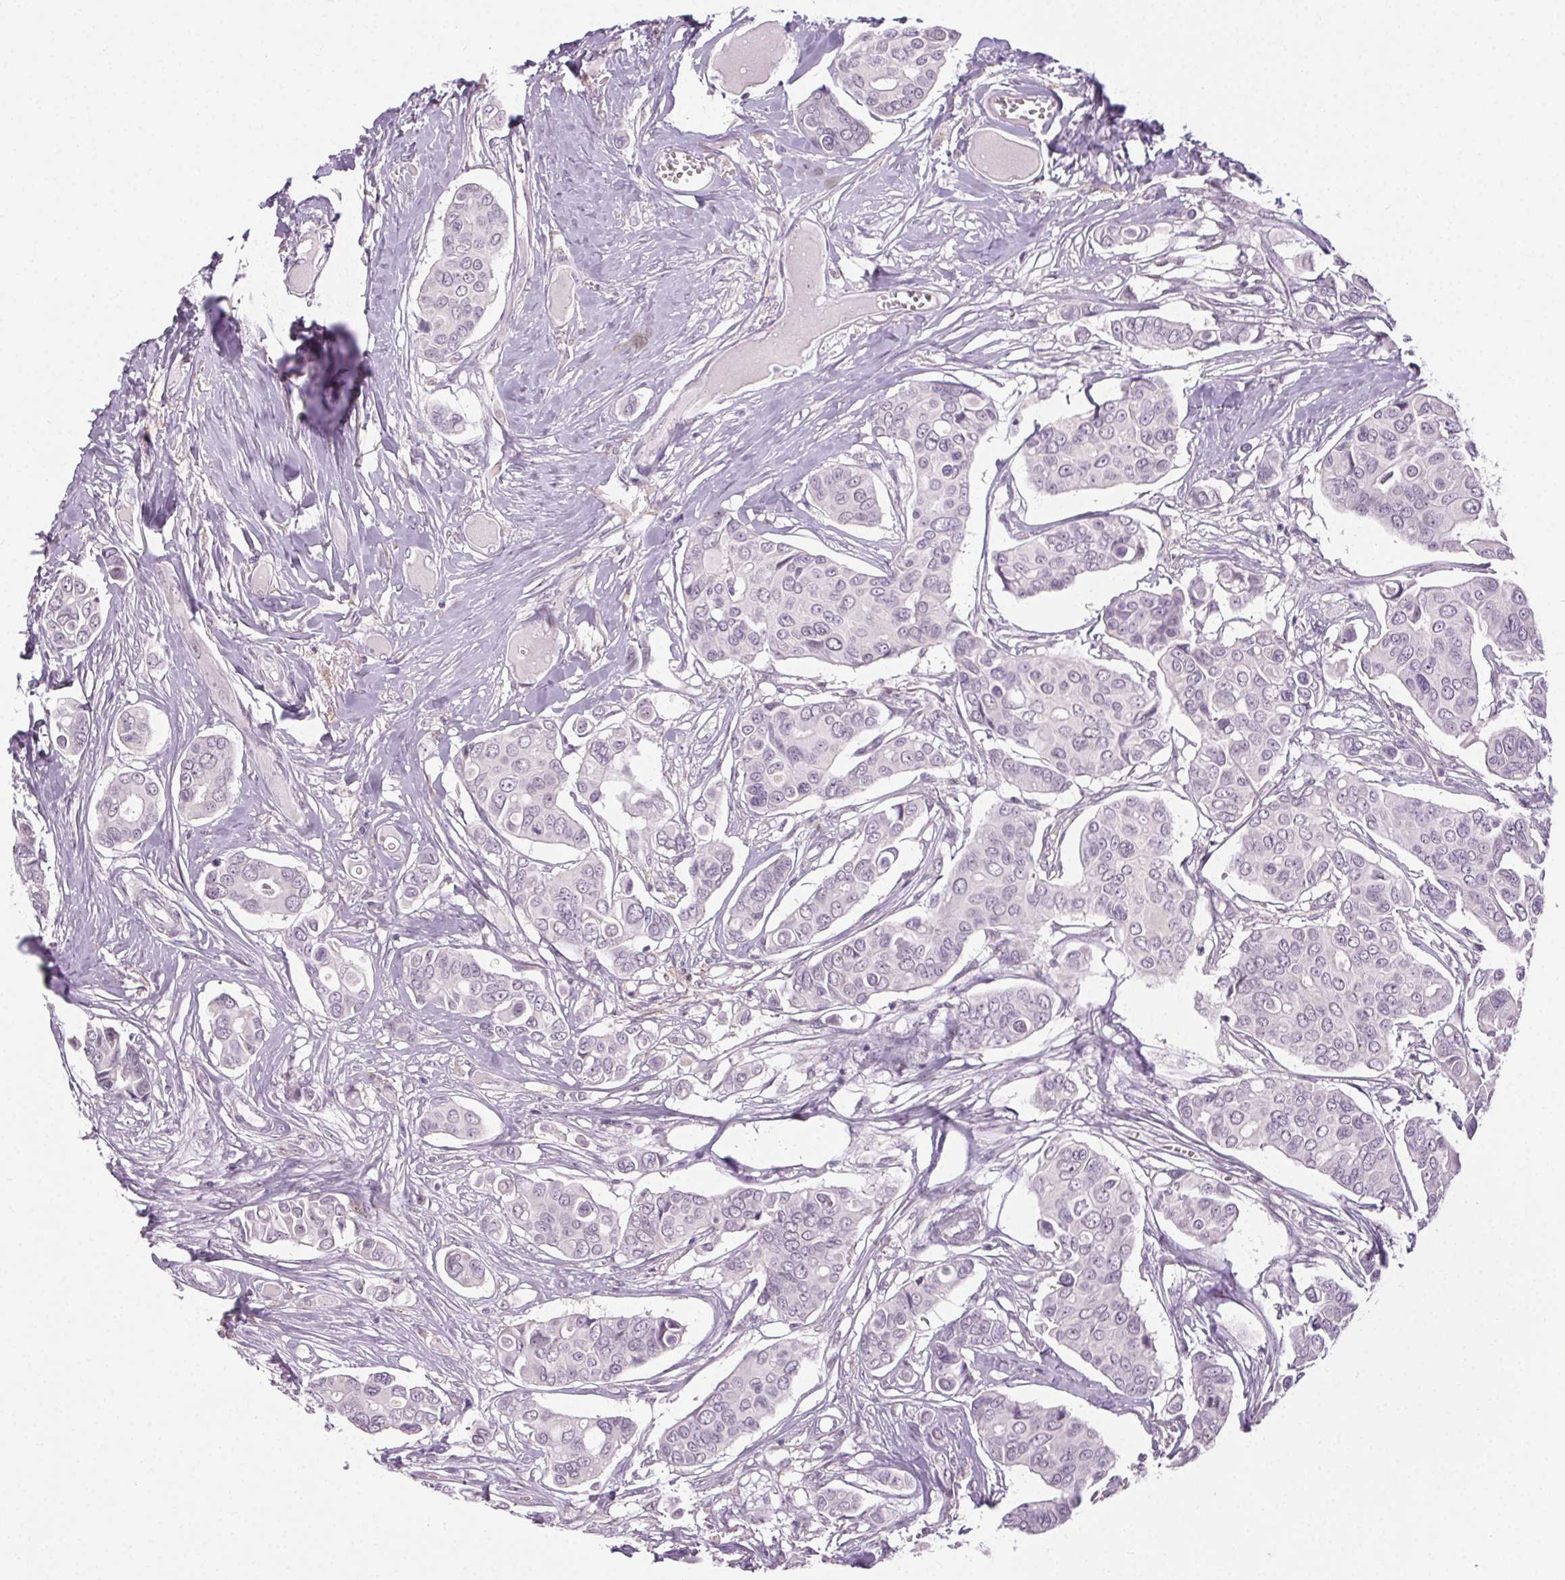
{"staining": {"intensity": "negative", "quantity": "none", "location": "none"}, "tissue": "breast cancer", "cell_type": "Tumor cells", "image_type": "cancer", "snomed": [{"axis": "morphology", "description": "Duct carcinoma"}, {"axis": "topography", "description": "Breast"}], "caption": "High magnification brightfield microscopy of breast cancer (invasive ductal carcinoma) stained with DAB (3,3'-diaminobenzidine) (brown) and counterstained with hematoxylin (blue): tumor cells show no significant expression. Nuclei are stained in blue.", "gene": "FAM168A", "patient": {"sex": "female", "age": 54}}